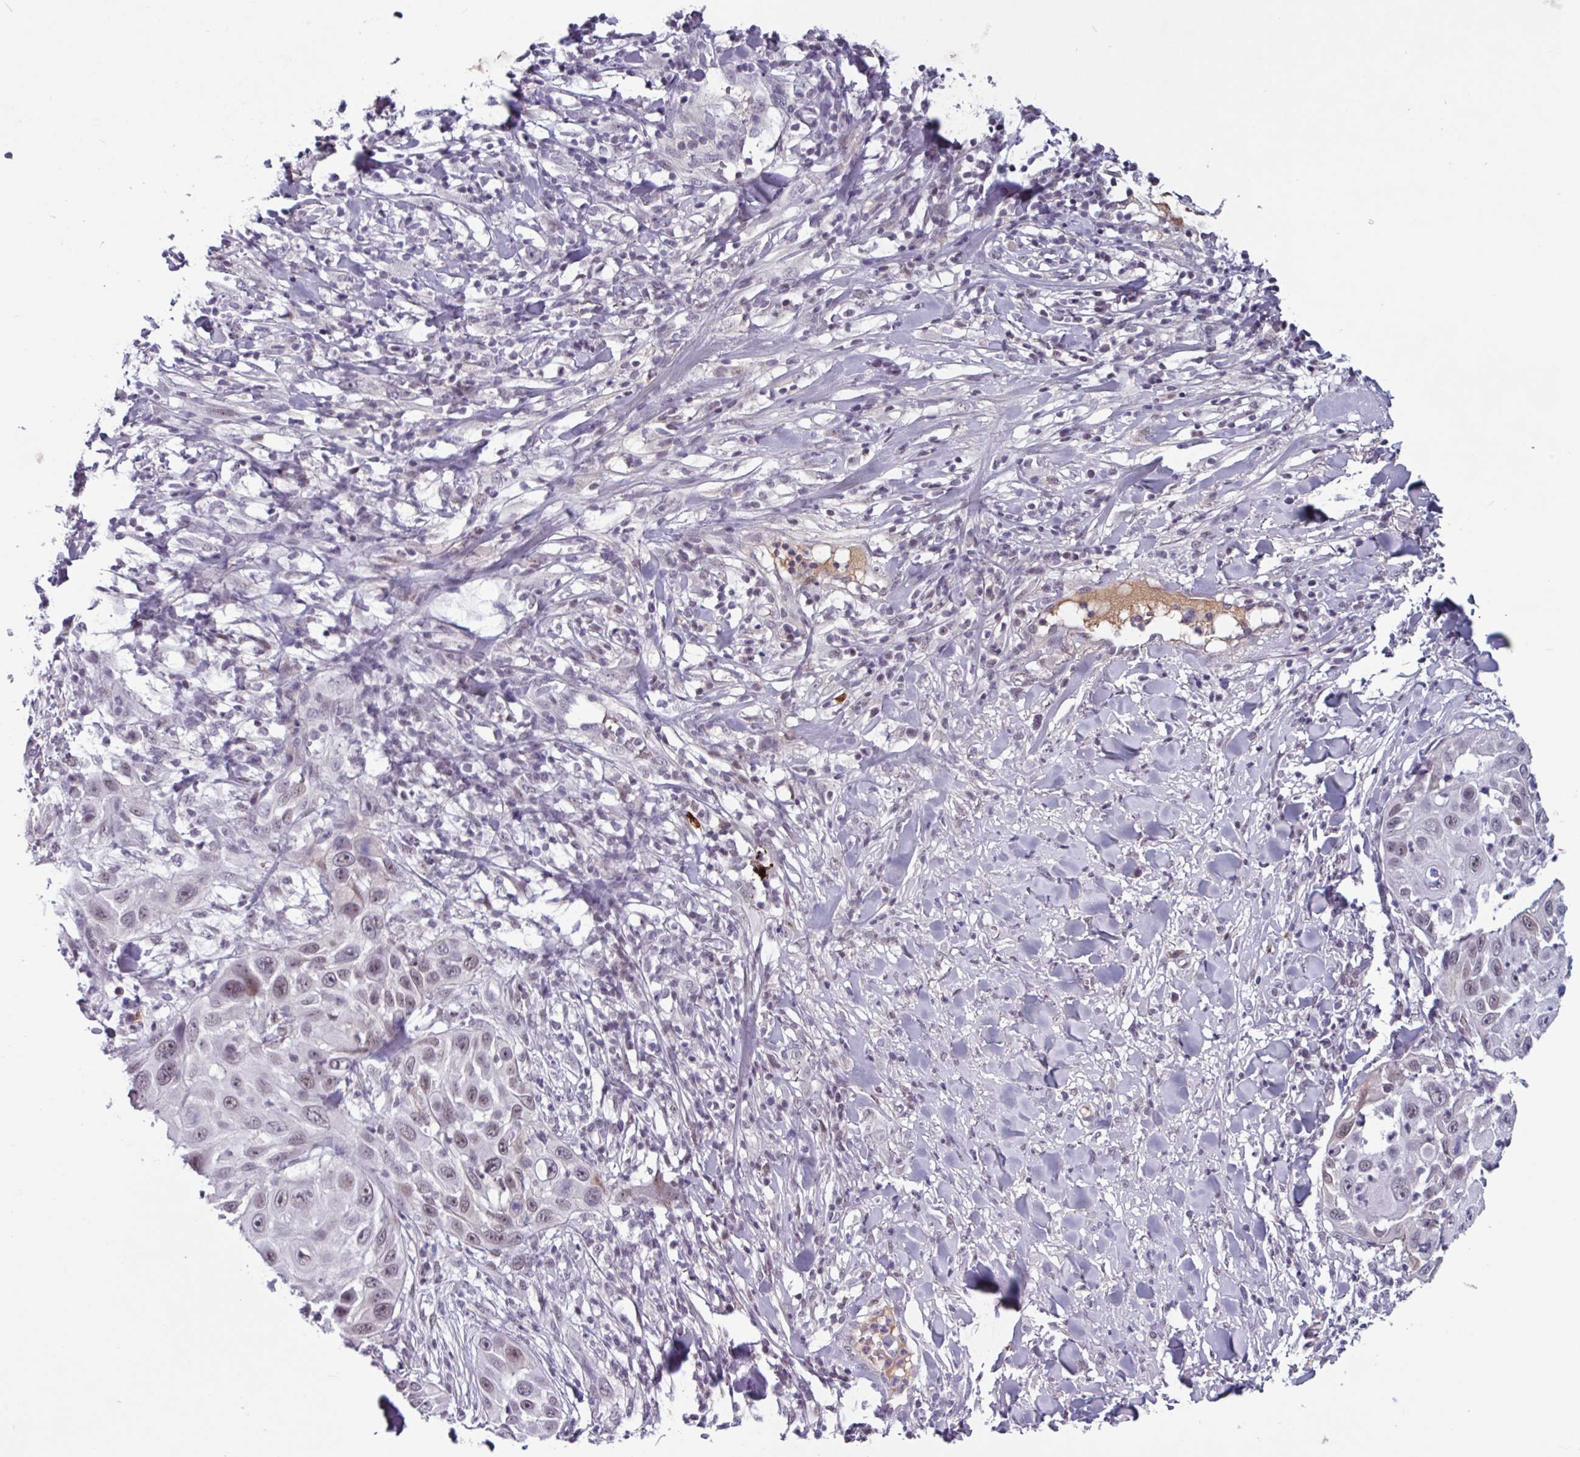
{"staining": {"intensity": "weak", "quantity": "<25%", "location": "nuclear"}, "tissue": "skin cancer", "cell_type": "Tumor cells", "image_type": "cancer", "snomed": [{"axis": "morphology", "description": "Squamous cell carcinoma, NOS"}, {"axis": "topography", "description": "Skin"}], "caption": "This photomicrograph is of skin cancer (squamous cell carcinoma) stained with immunohistochemistry (IHC) to label a protein in brown with the nuclei are counter-stained blue. There is no staining in tumor cells.", "gene": "ZNF575", "patient": {"sex": "female", "age": 44}}